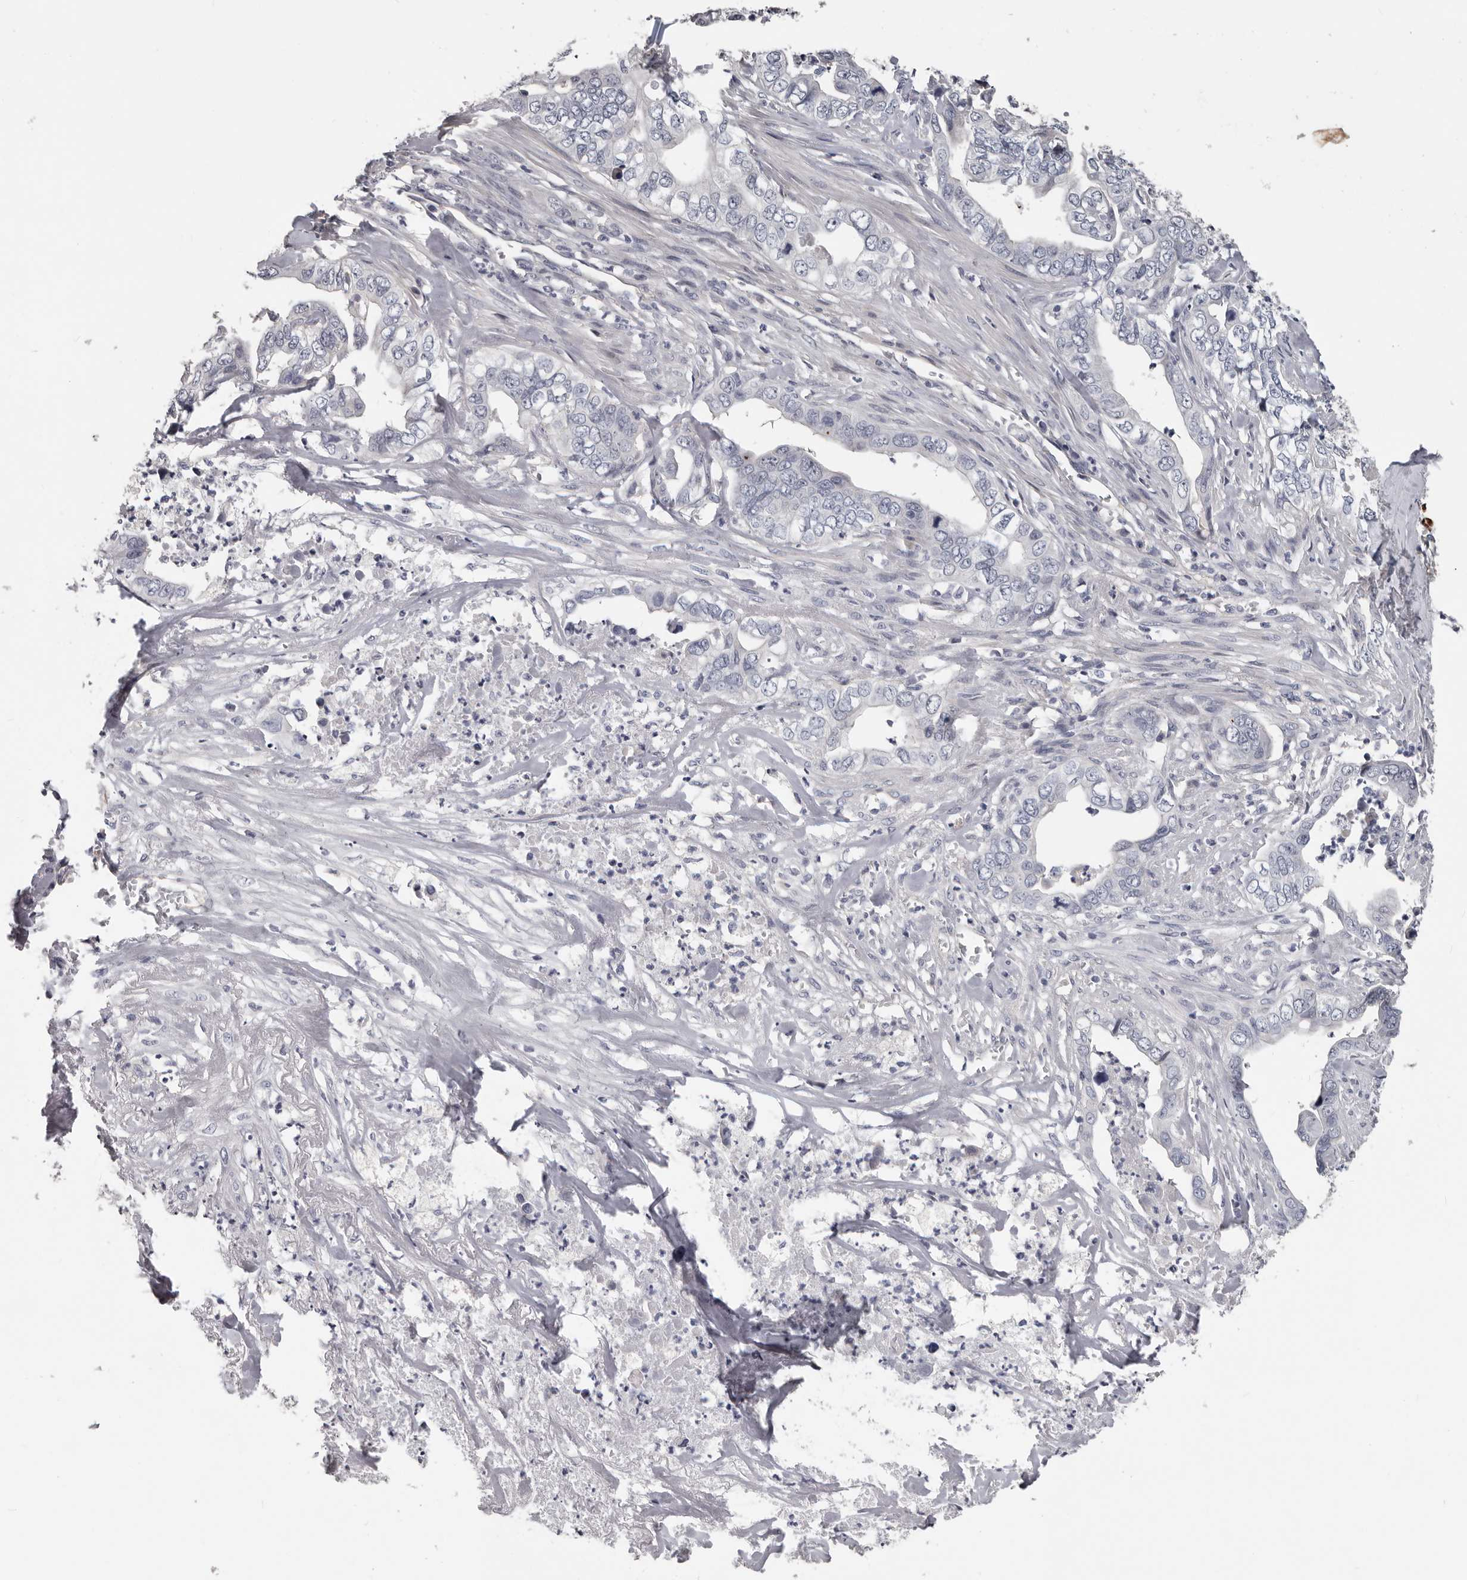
{"staining": {"intensity": "negative", "quantity": "none", "location": "none"}, "tissue": "liver cancer", "cell_type": "Tumor cells", "image_type": "cancer", "snomed": [{"axis": "morphology", "description": "Cholangiocarcinoma"}, {"axis": "topography", "description": "Liver"}], "caption": "High magnification brightfield microscopy of cholangiocarcinoma (liver) stained with DAB (brown) and counterstained with hematoxylin (blue): tumor cells show no significant staining.", "gene": "RNF217", "patient": {"sex": "female", "age": 79}}